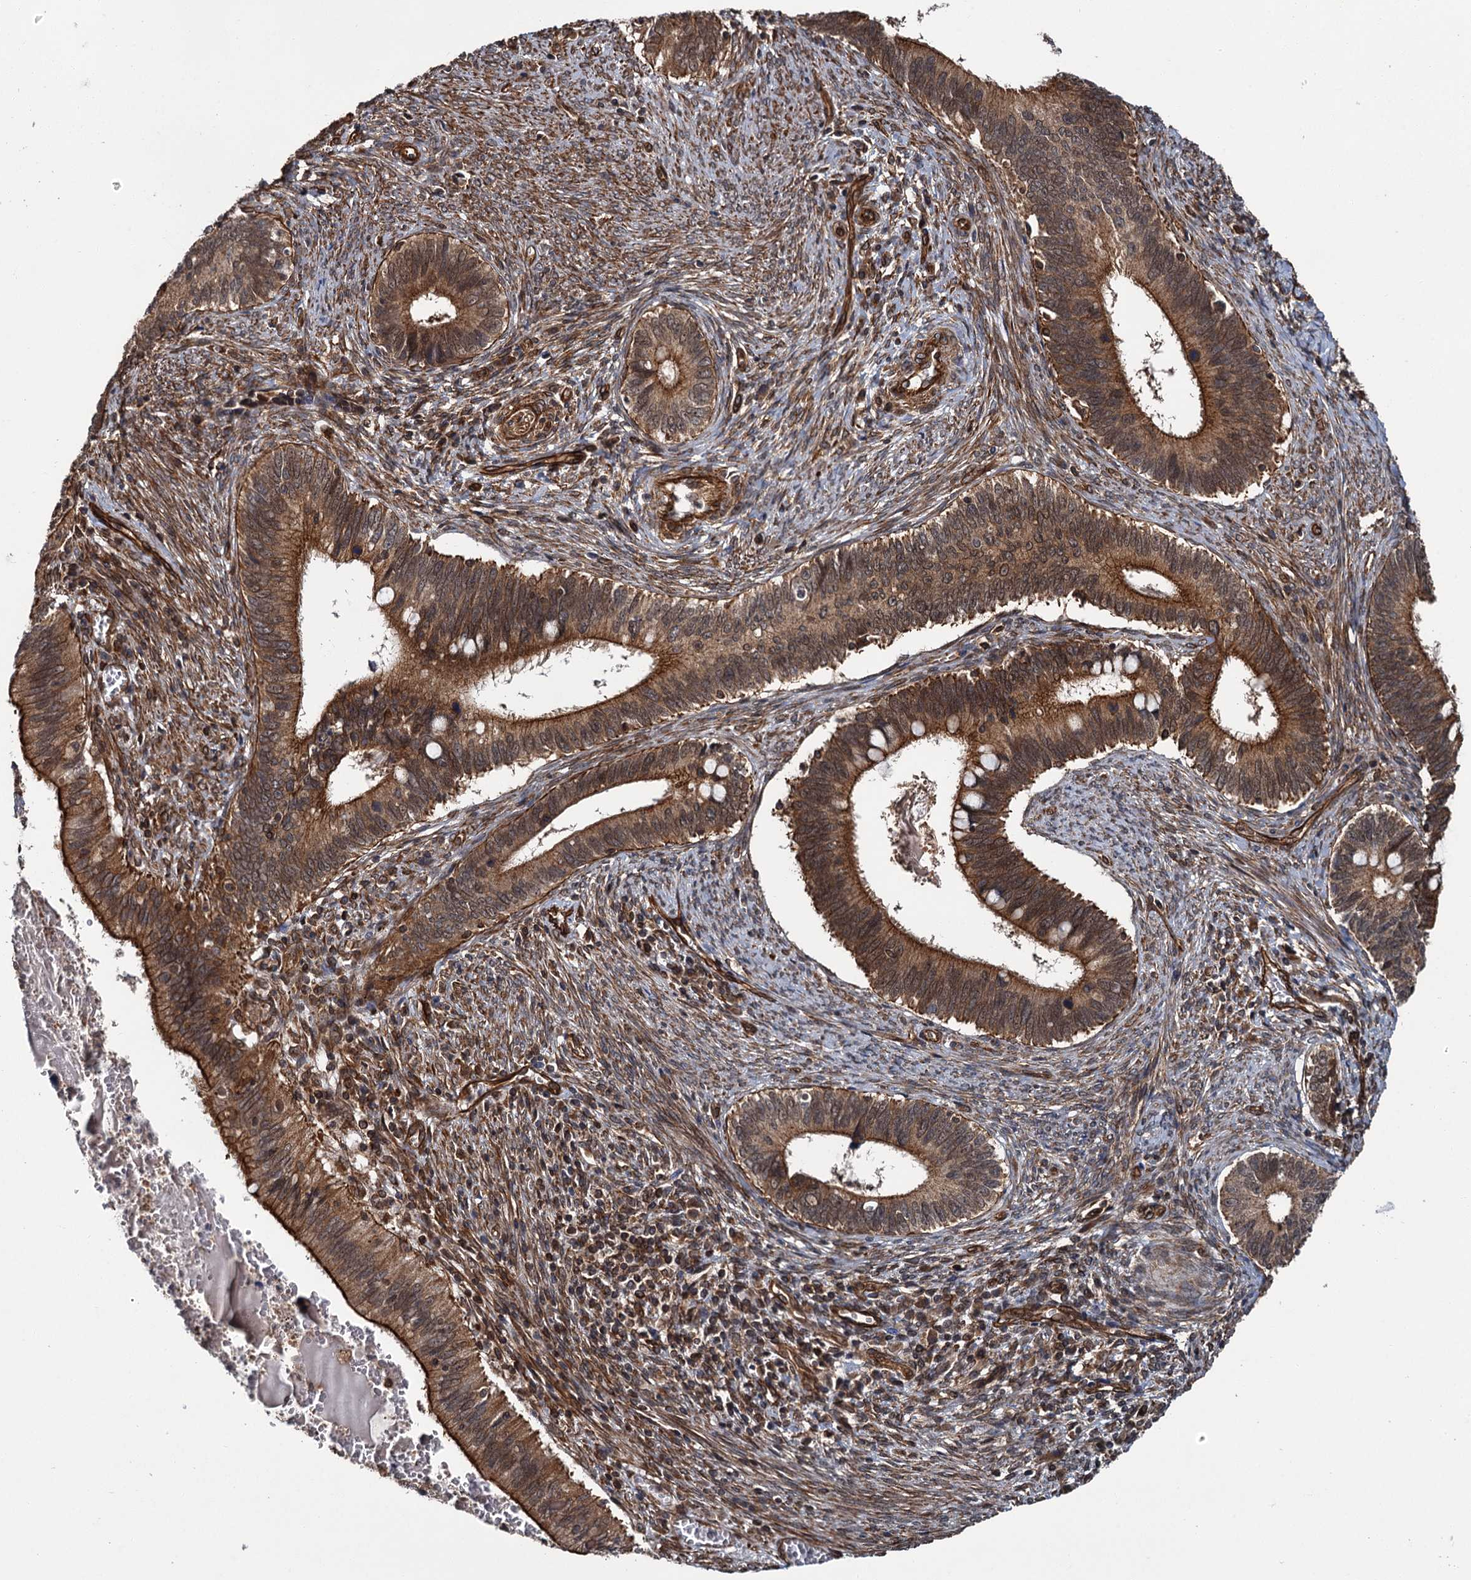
{"staining": {"intensity": "strong", "quantity": ">75%", "location": "cytoplasmic/membranous"}, "tissue": "cervical cancer", "cell_type": "Tumor cells", "image_type": "cancer", "snomed": [{"axis": "morphology", "description": "Adenocarcinoma, NOS"}, {"axis": "topography", "description": "Cervix"}], "caption": "Brown immunohistochemical staining in human adenocarcinoma (cervical) reveals strong cytoplasmic/membranous positivity in about >75% of tumor cells. (Stains: DAB (3,3'-diaminobenzidine) in brown, nuclei in blue, Microscopy: brightfield microscopy at high magnification).", "gene": "ZFYVE19", "patient": {"sex": "female", "age": 42}}